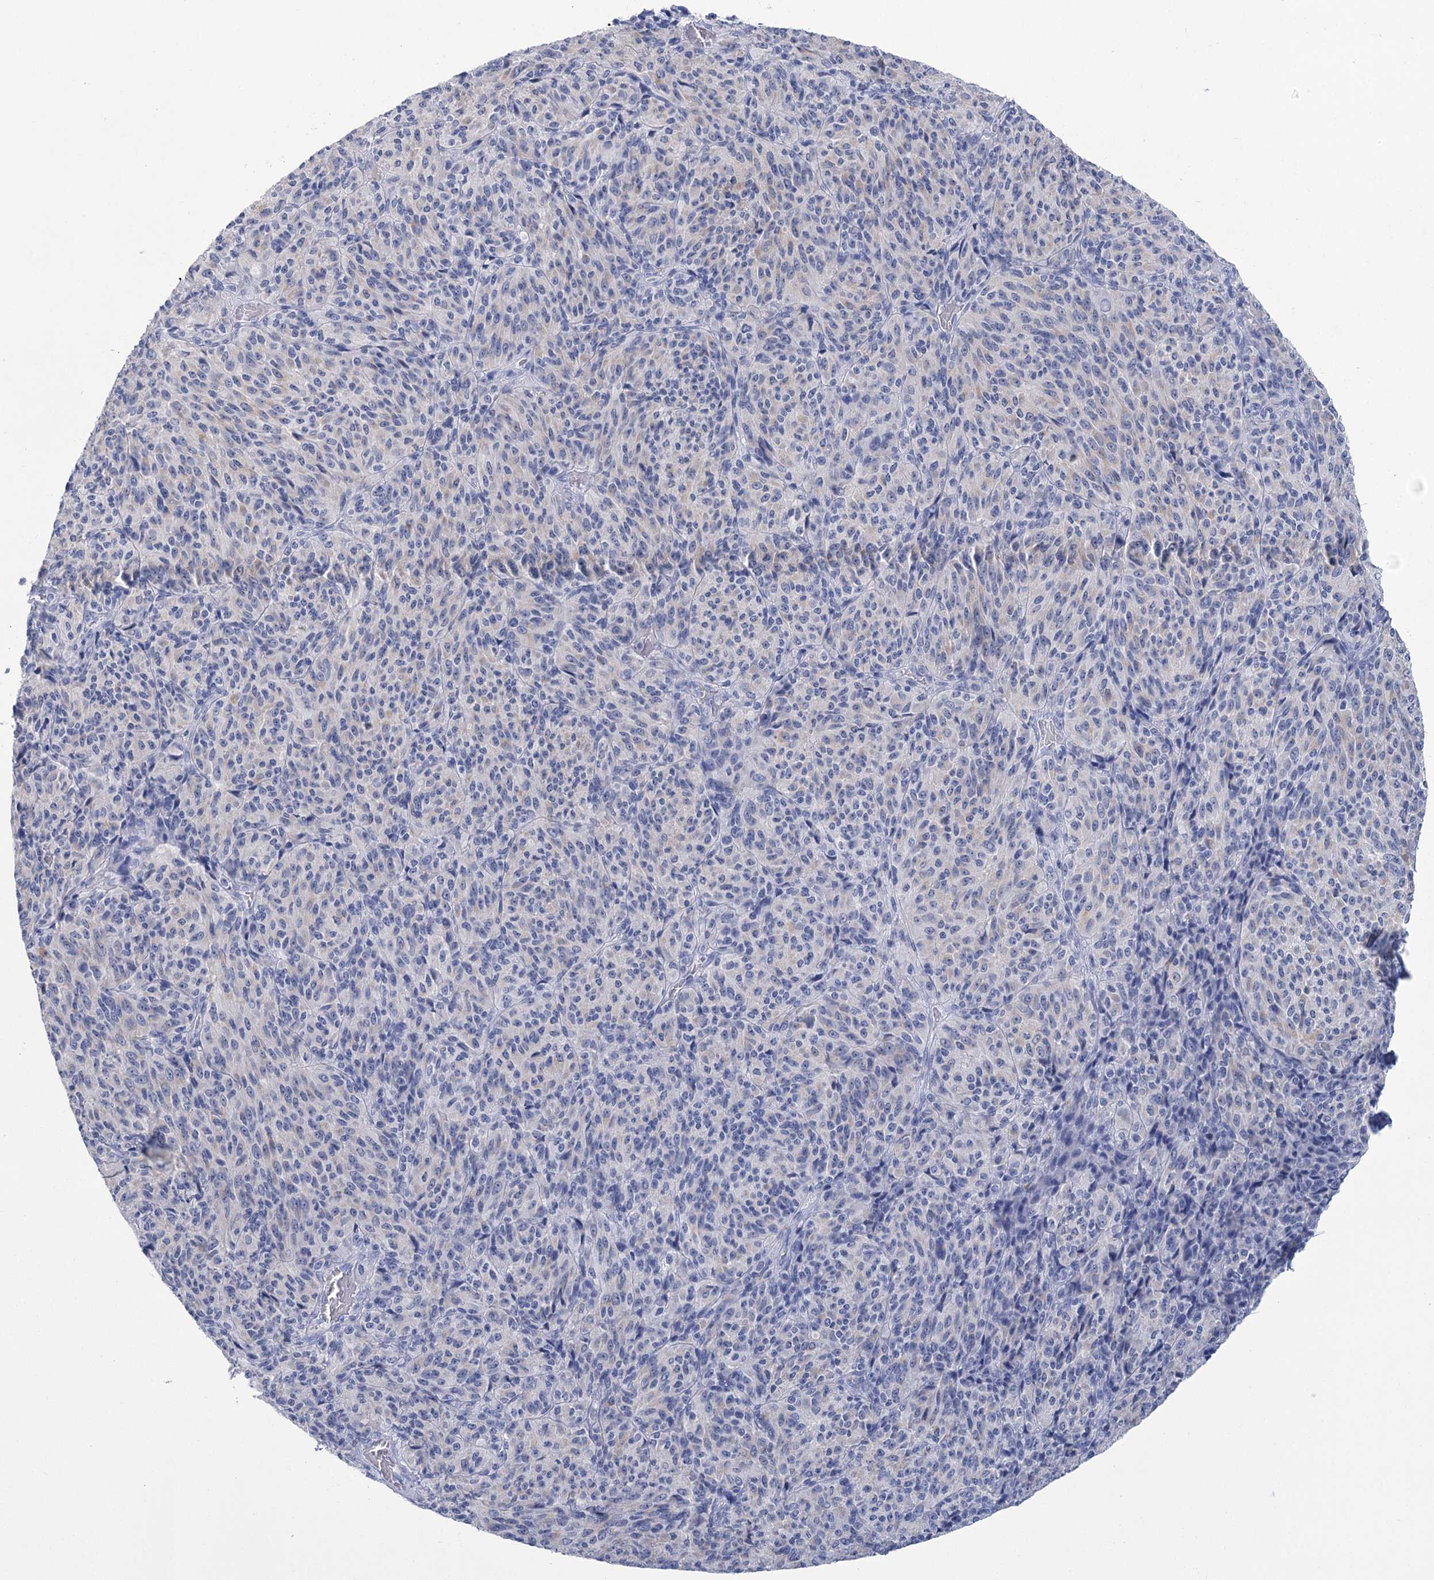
{"staining": {"intensity": "negative", "quantity": "none", "location": "none"}, "tissue": "melanoma", "cell_type": "Tumor cells", "image_type": "cancer", "snomed": [{"axis": "morphology", "description": "Malignant melanoma, Metastatic site"}, {"axis": "topography", "description": "Brain"}], "caption": "Immunohistochemical staining of melanoma displays no significant staining in tumor cells.", "gene": "PBLD", "patient": {"sex": "female", "age": 56}}